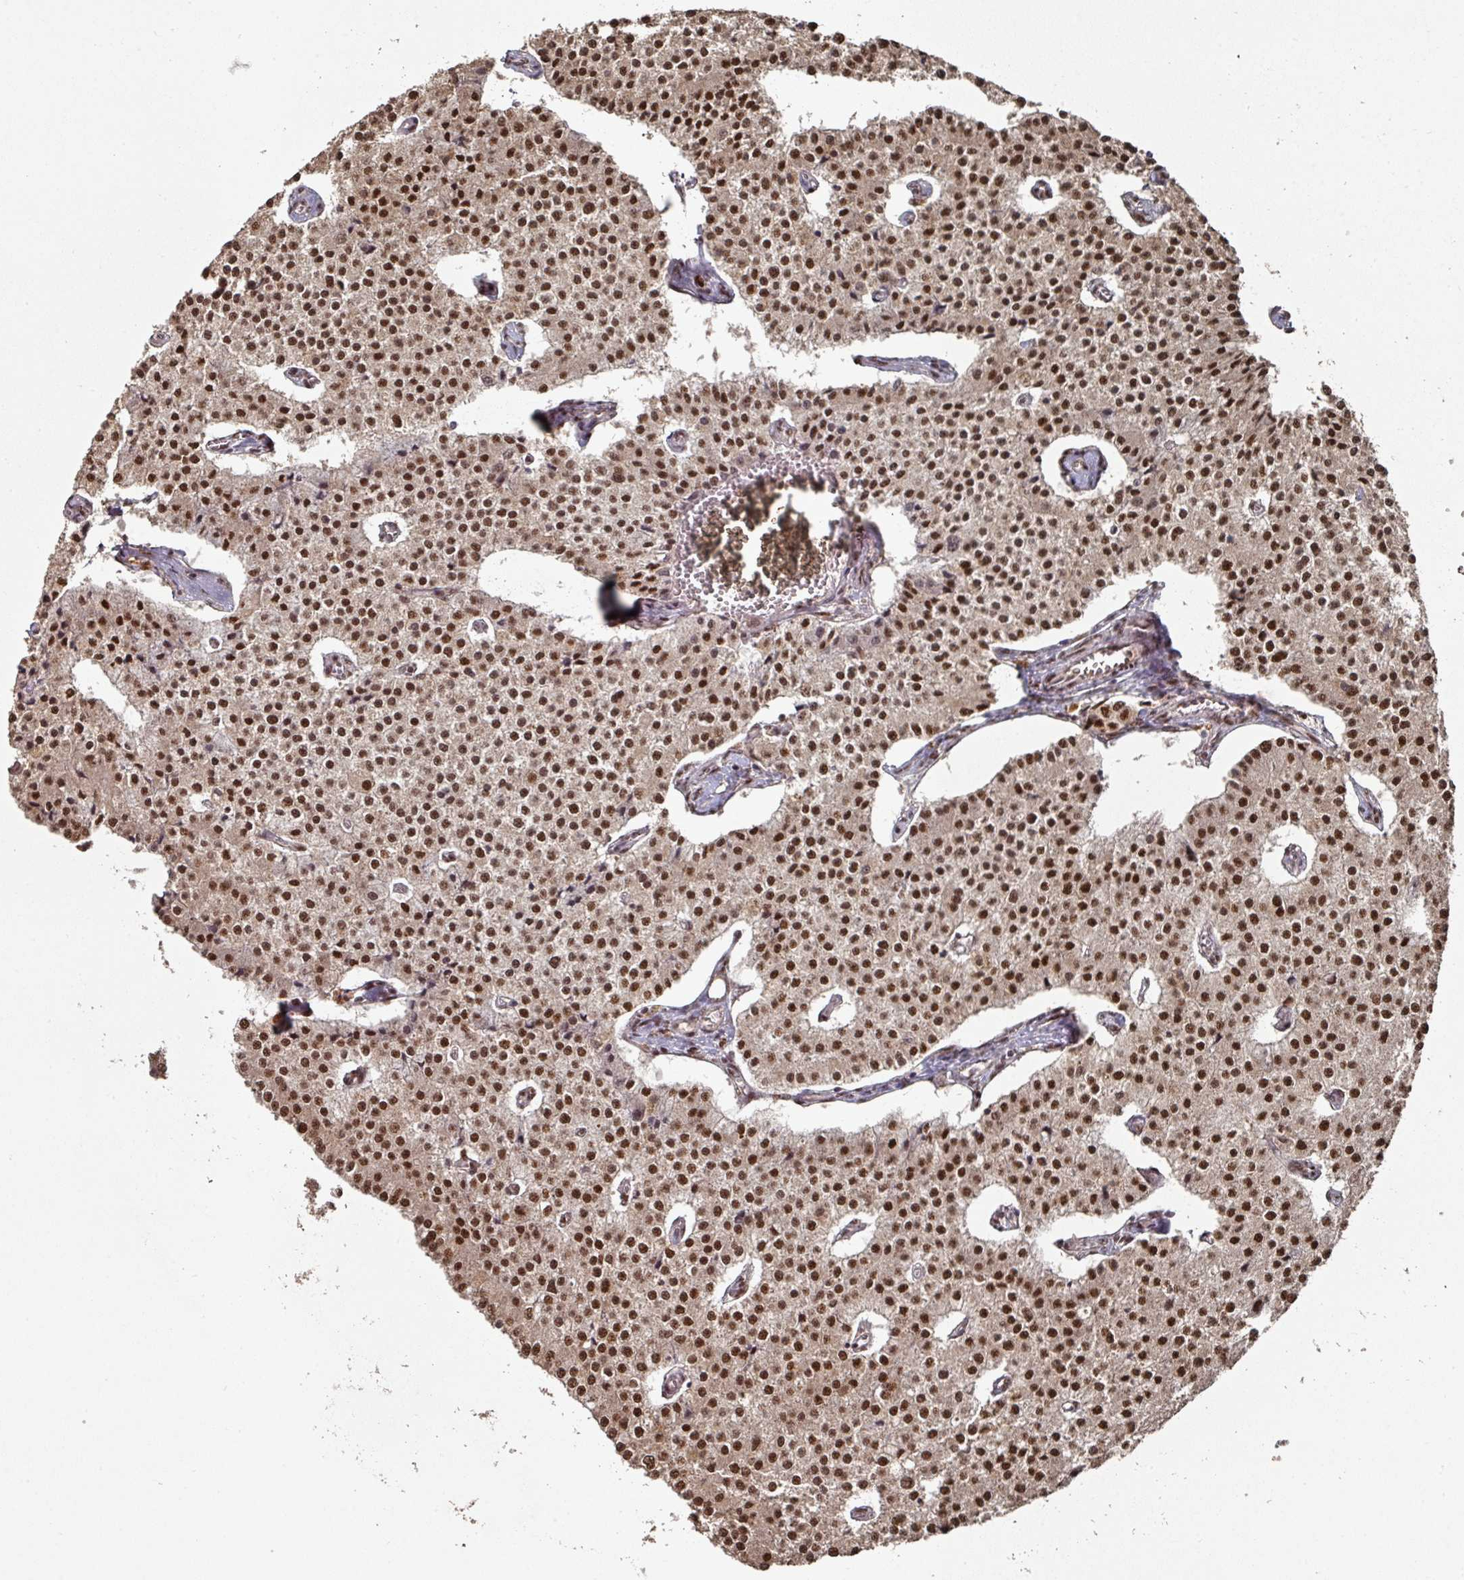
{"staining": {"intensity": "strong", "quantity": ">75%", "location": "nuclear"}, "tissue": "carcinoid", "cell_type": "Tumor cells", "image_type": "cancer", "snomed": [{"axis": "morphology", "description": "Carcinoid, malignant, NOS"}, {"axis": "topography", "description": "Colon"}], "caption": "Protein expression analysis of human carcinoid reveals strong nuclear expression in approximately >75% of tumor cells.", "gene": "MEPCE", "patient": {"sex": "female", "age": 52}}